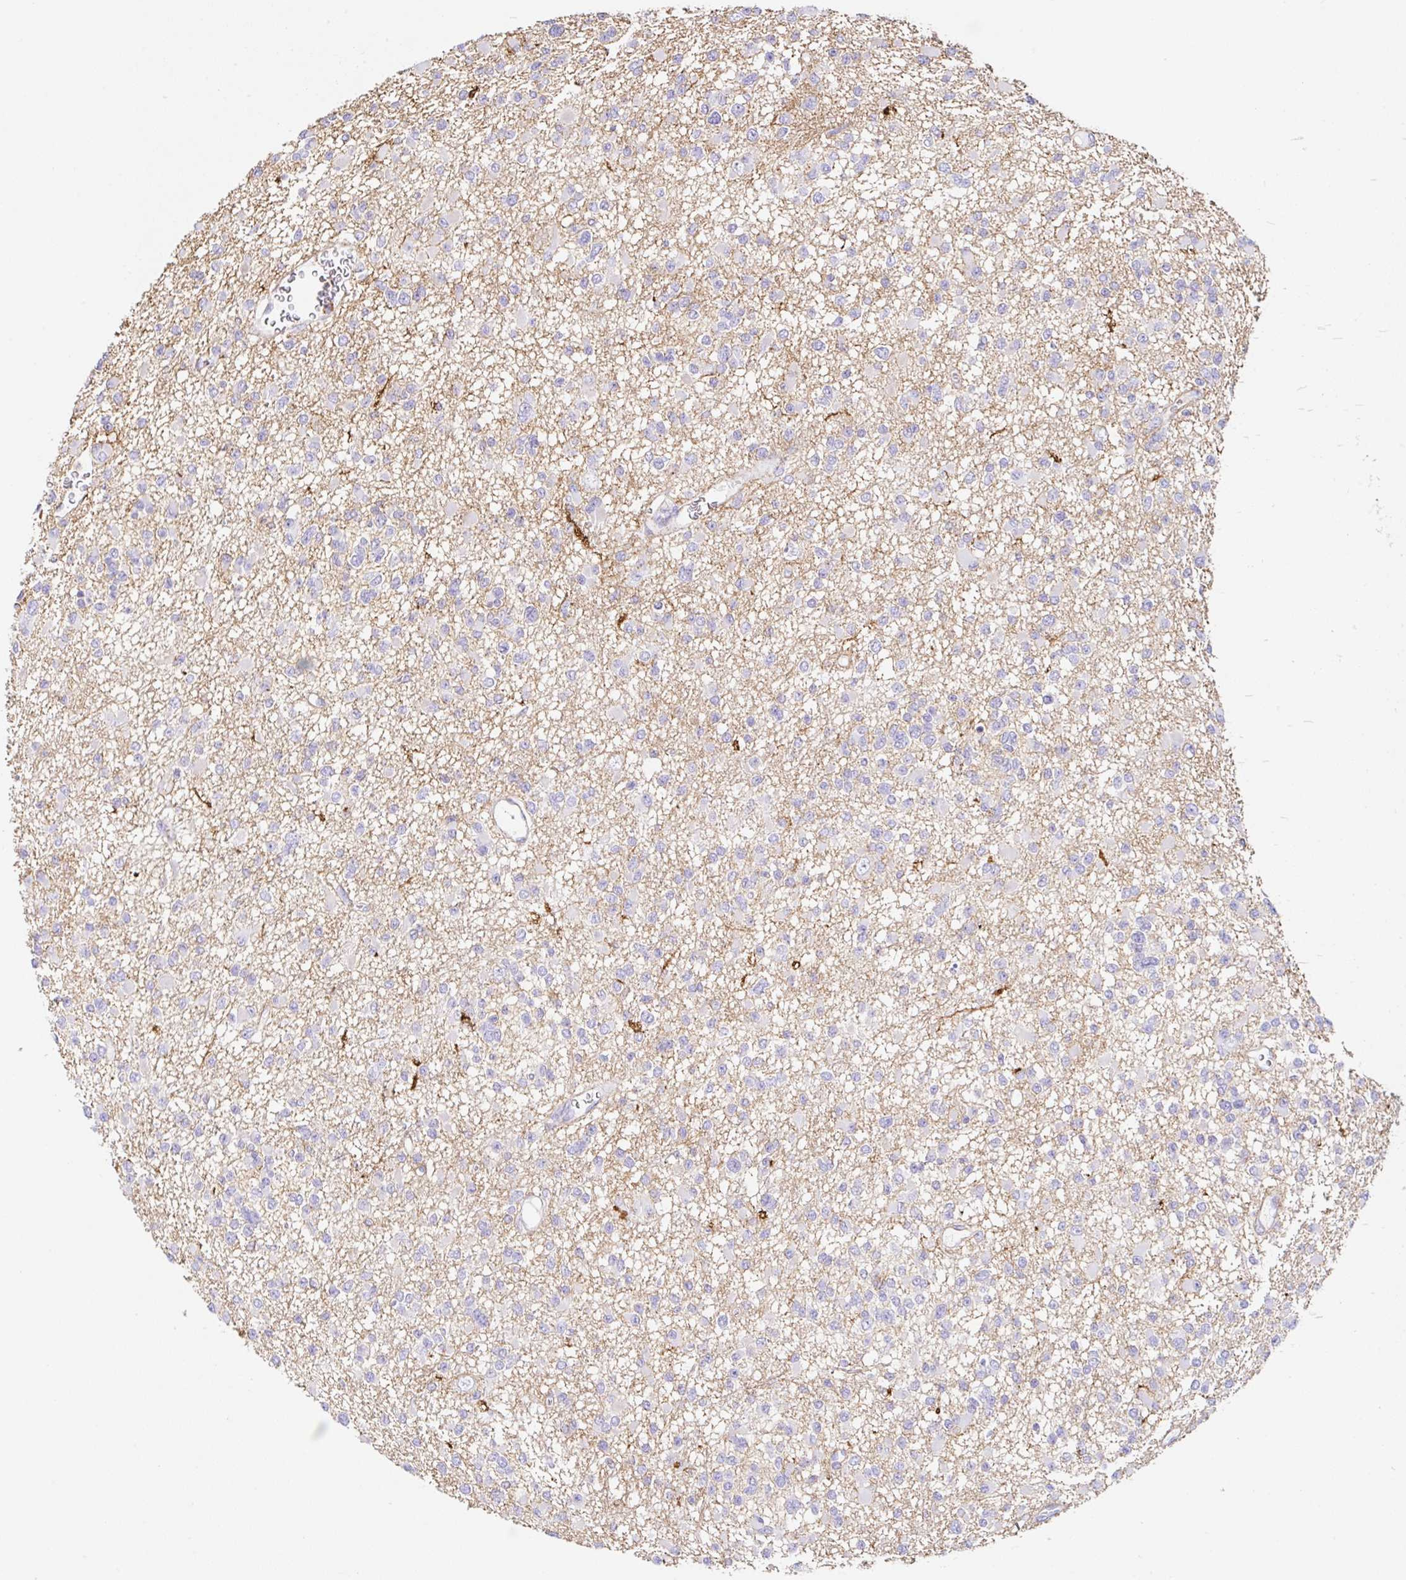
{"staining": {"intensity": "negative", "quantity": "none", "location": "none"}, "tissue": "glioma", "cell_type": "Tumor cells", "image_type": "cancer", "snomed": [{"axis": "morphology", "description": "Glioma, malignant, Low grade"}, {"axis": "topography", "description": "Brain"}], "caption": "This is a micrograph of immunohistochemistry (IHC) staining of glioma, which shows no positivity in tumor cells.", "gene": "MTTP", "patient": {"sex": "female", "age": 22}}